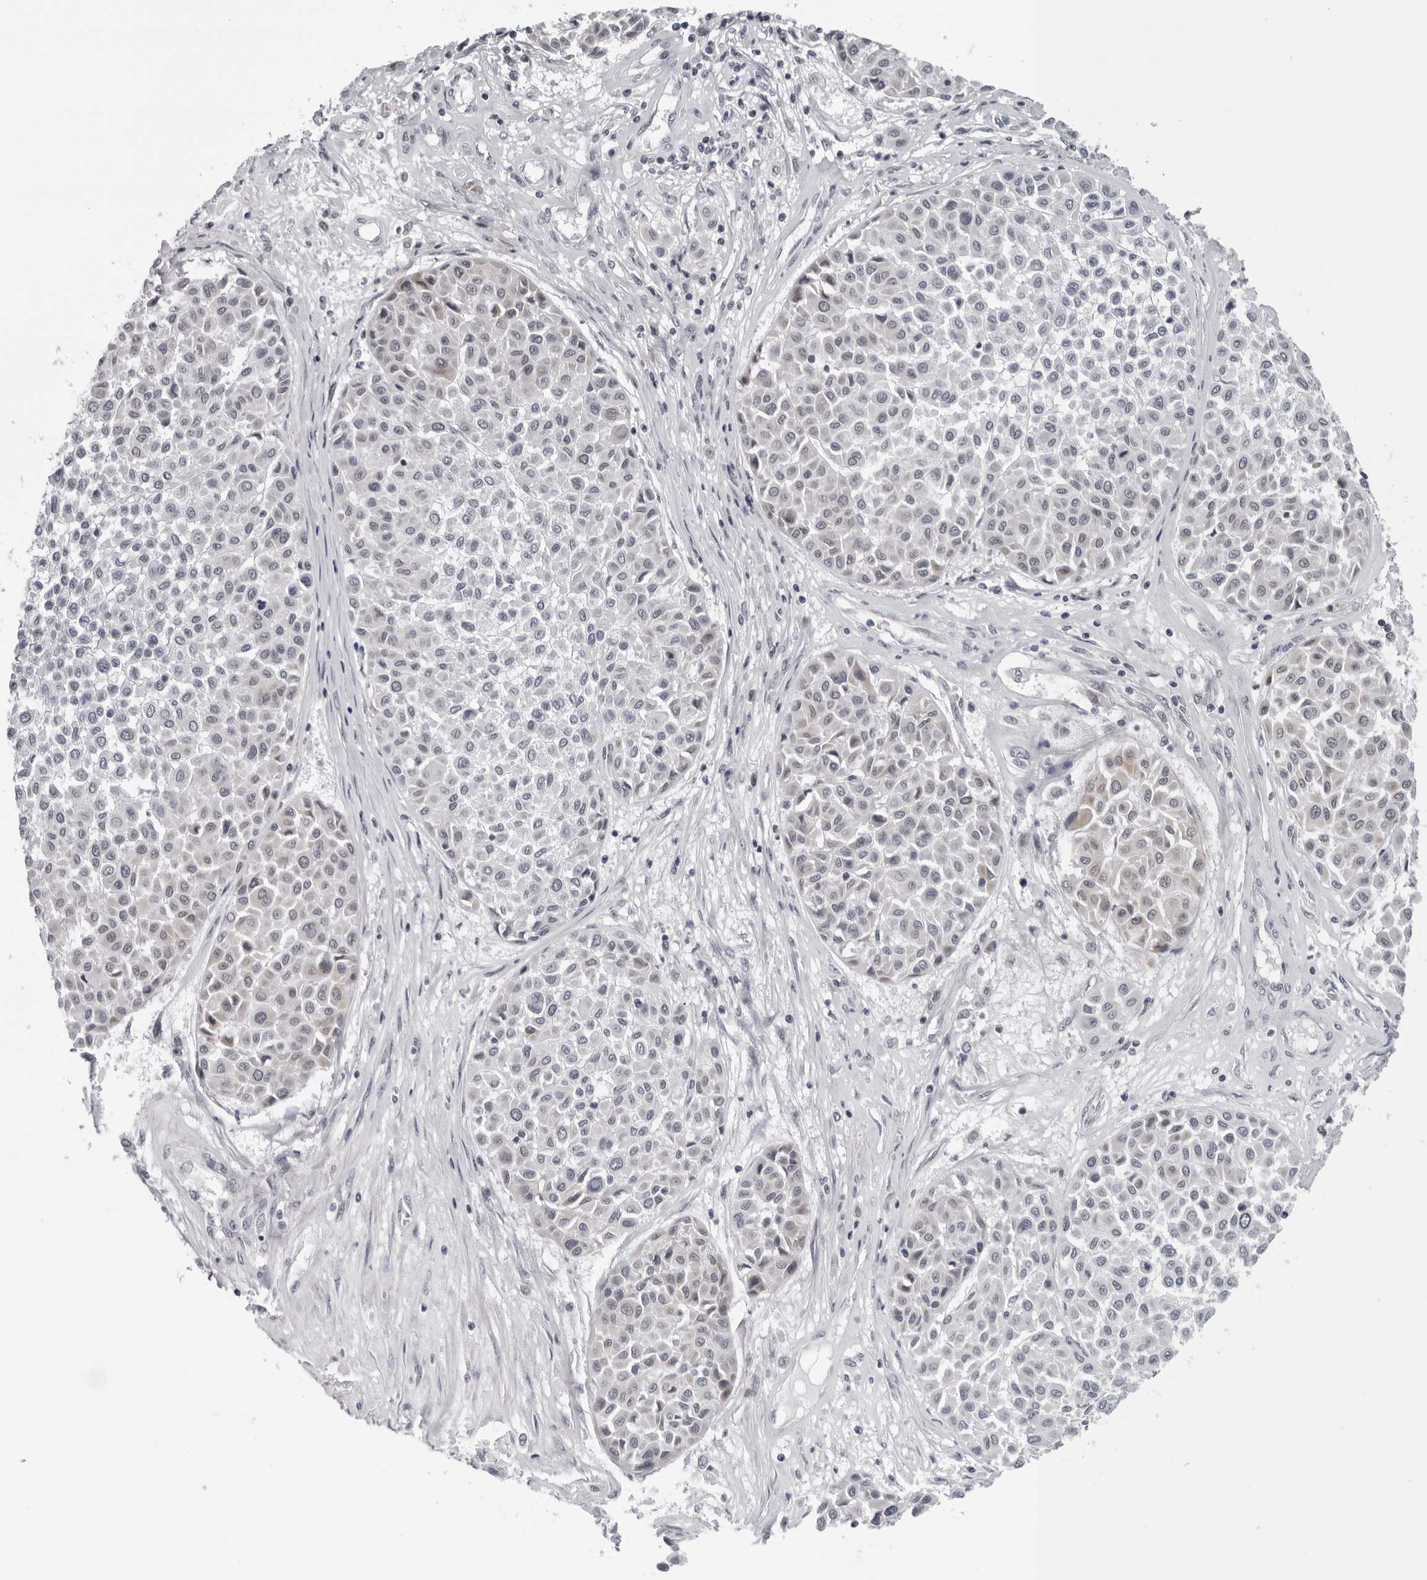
{"staining": {"intensity": "negative", "quantity": "none", "location": "none"}, "tissue": "melanoma", "cell_type": "Tumor cells", "image_type": "cancer", "snomed": [{"axis": "morphology", "description": "Malignant melanoma, Metastatic site"}, {"axis": "topography", "description": "Soft tissue"}], "caption": "The photomicrograph demonstrates no staining of tumor cells in malignant melanoma (metastatic site).", "gene": "CPT2", "patient": {"sex": "male", "age": 41}}